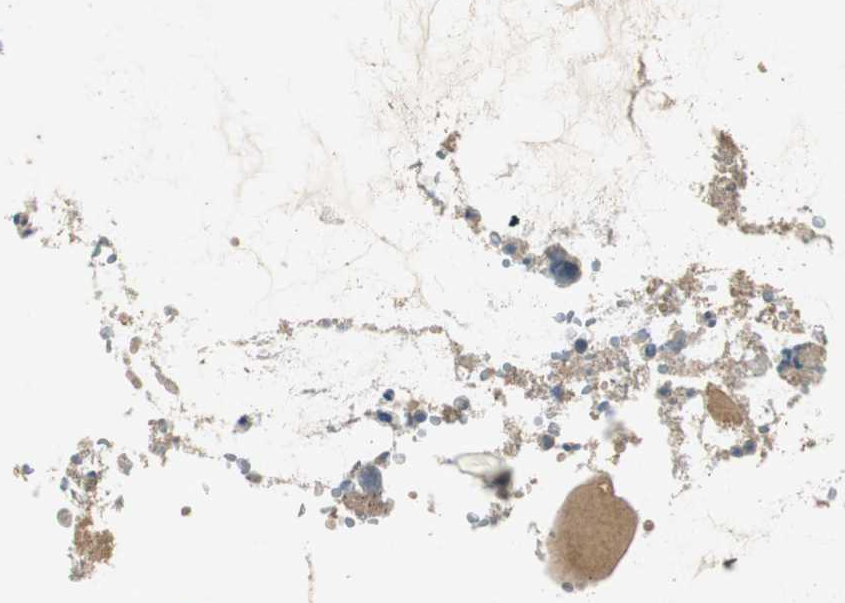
{"staining": {"intensity": "weak", "quantity": "<25%", "location": "cytoplasmic/membranous"}, "tissue": "rectum", "cell_type": "Glandular cells", "image_type": "normal", "snomed": [{"axis": "morphology", "description": "Normal tissue, NOS"}, {"axis": "morphology", "description": "Adenocarcinoma, NOS"}, {"axis": "topography", "description": "Rectum"}], "caption": "An image of rectum stained for a protein demonstrates no brown staining in glandular cells. (Stains: DAB IHC with hematoxylin counter stain, Microscopy: brightfield microscopy at high magnification).", "gene": "ME1", "patient": {"sex": "female", "age": 65}}